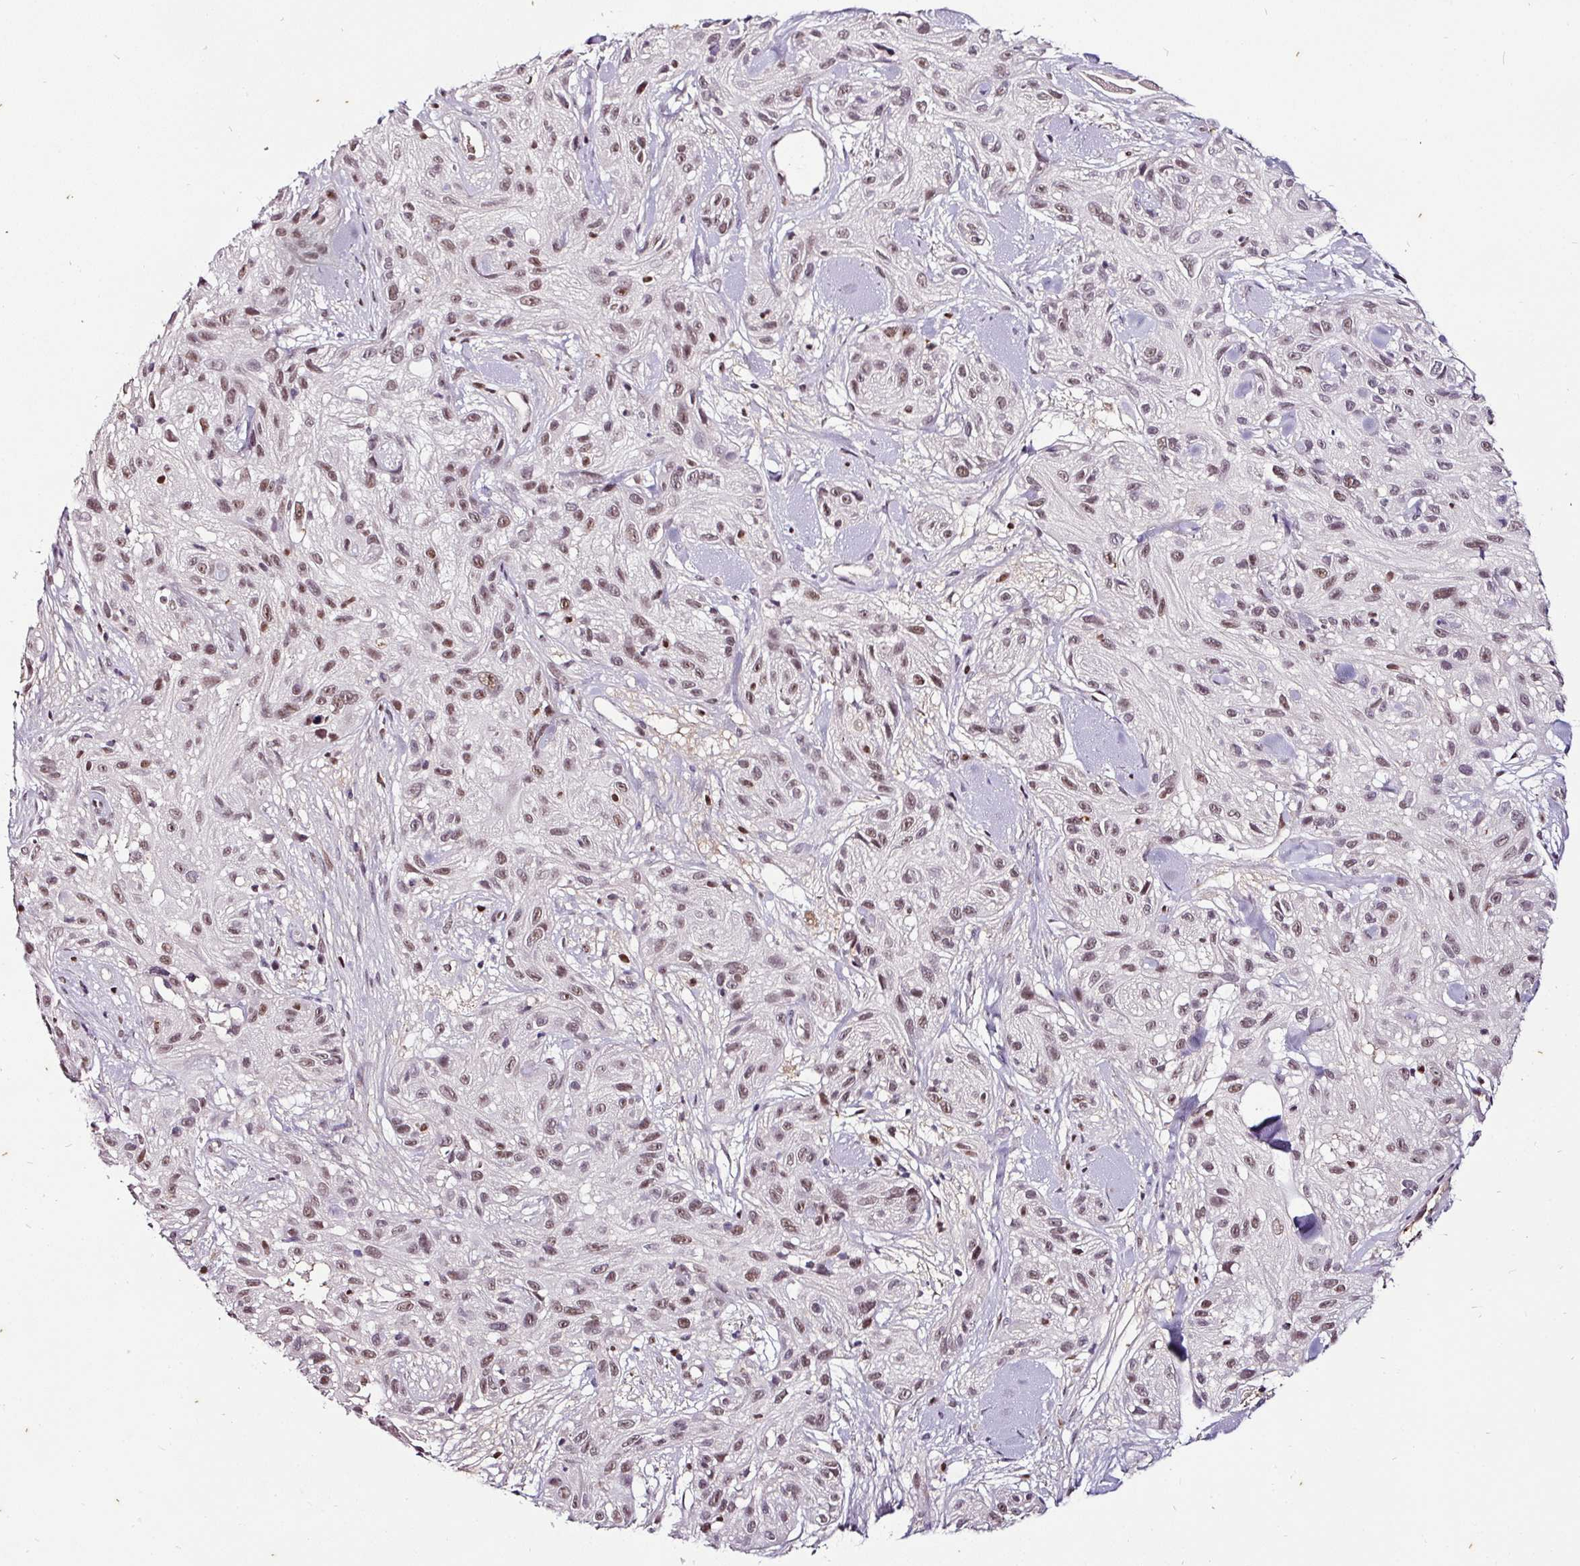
{"staining": {"intensity": "moderate", "quantity": ">75%", "location": "nuclear"}, "tissue": "skin cancer", "cell_type": "Tumor cells", "image_type": "cancer", "snomed": [{"axis": "morphology", "description": "Squamous cell carcinoma, NOS"}, {"axis": "topography", "description": "Skin"}], "caption": "Moderate nuclear positivity for a protein is appreciated in about >75% of tumor cells of skin squamous cell carcinoma using immunohistochemistry (IHC).", "gene": "KLF16", "patient": {"sex": "male", "age": 82}}